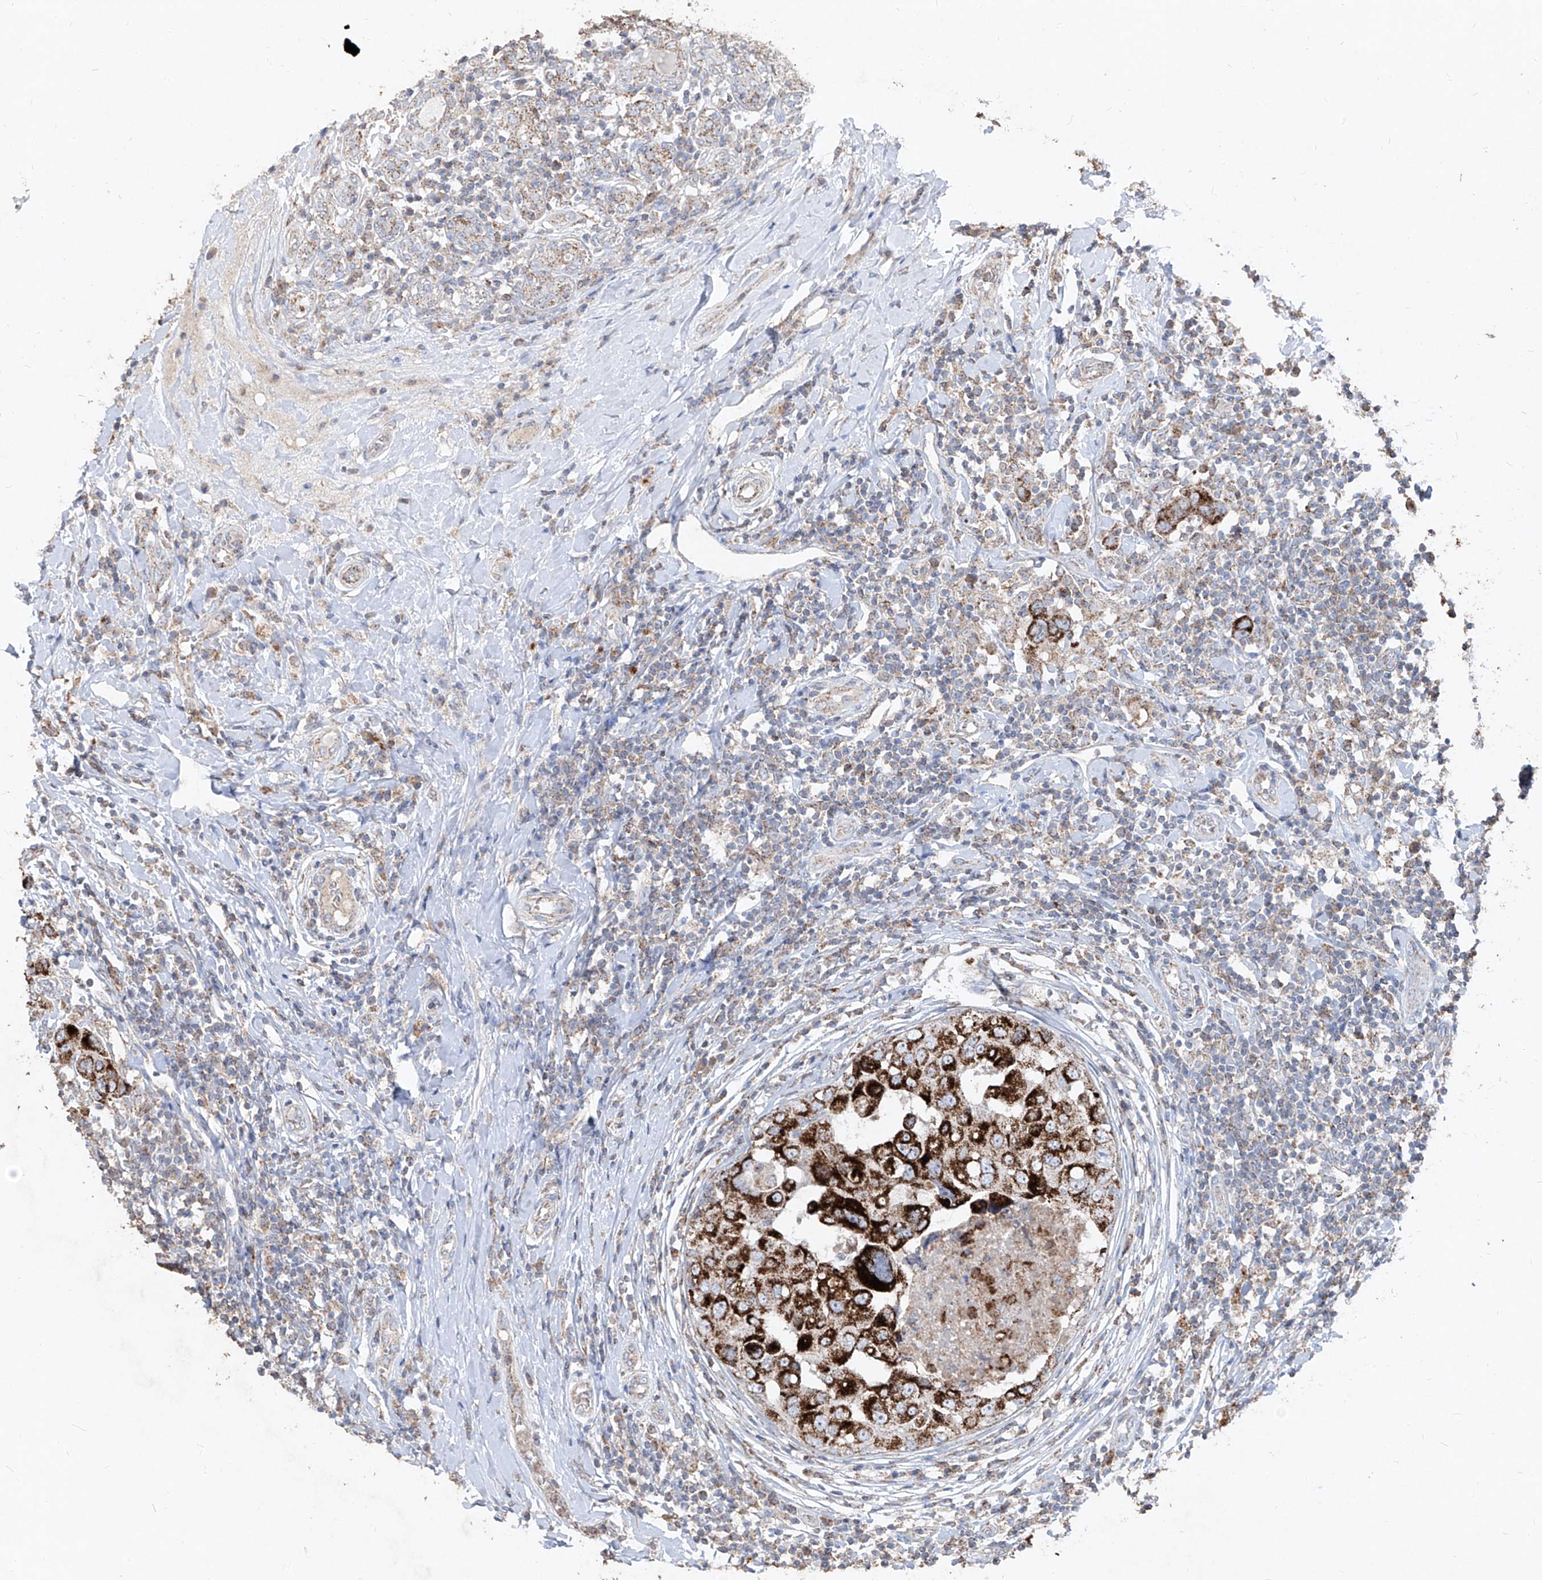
{"staining": {"intensity": "strong", "quantity": ">75%", "location": "cytoplasmic/membranous"}, "tissue": "breast cancer", "cell_type": "Tumor cells", "image_type": "cancer", "snomed": [{"axis": "morphology", "description": "Duct carcinoma"}, {"axis": "topography", "description": "Breast"}], "caption": "A high-resolution micrograph shows immunohistochemistry staining of breast cancer (intraductal carcinoma), which reveals strong cytoplasmic/membranous expression in approximately >75% of tumor cells.", "gene": "ABCD3", "patient": {"sex": "female", "age": 27}}